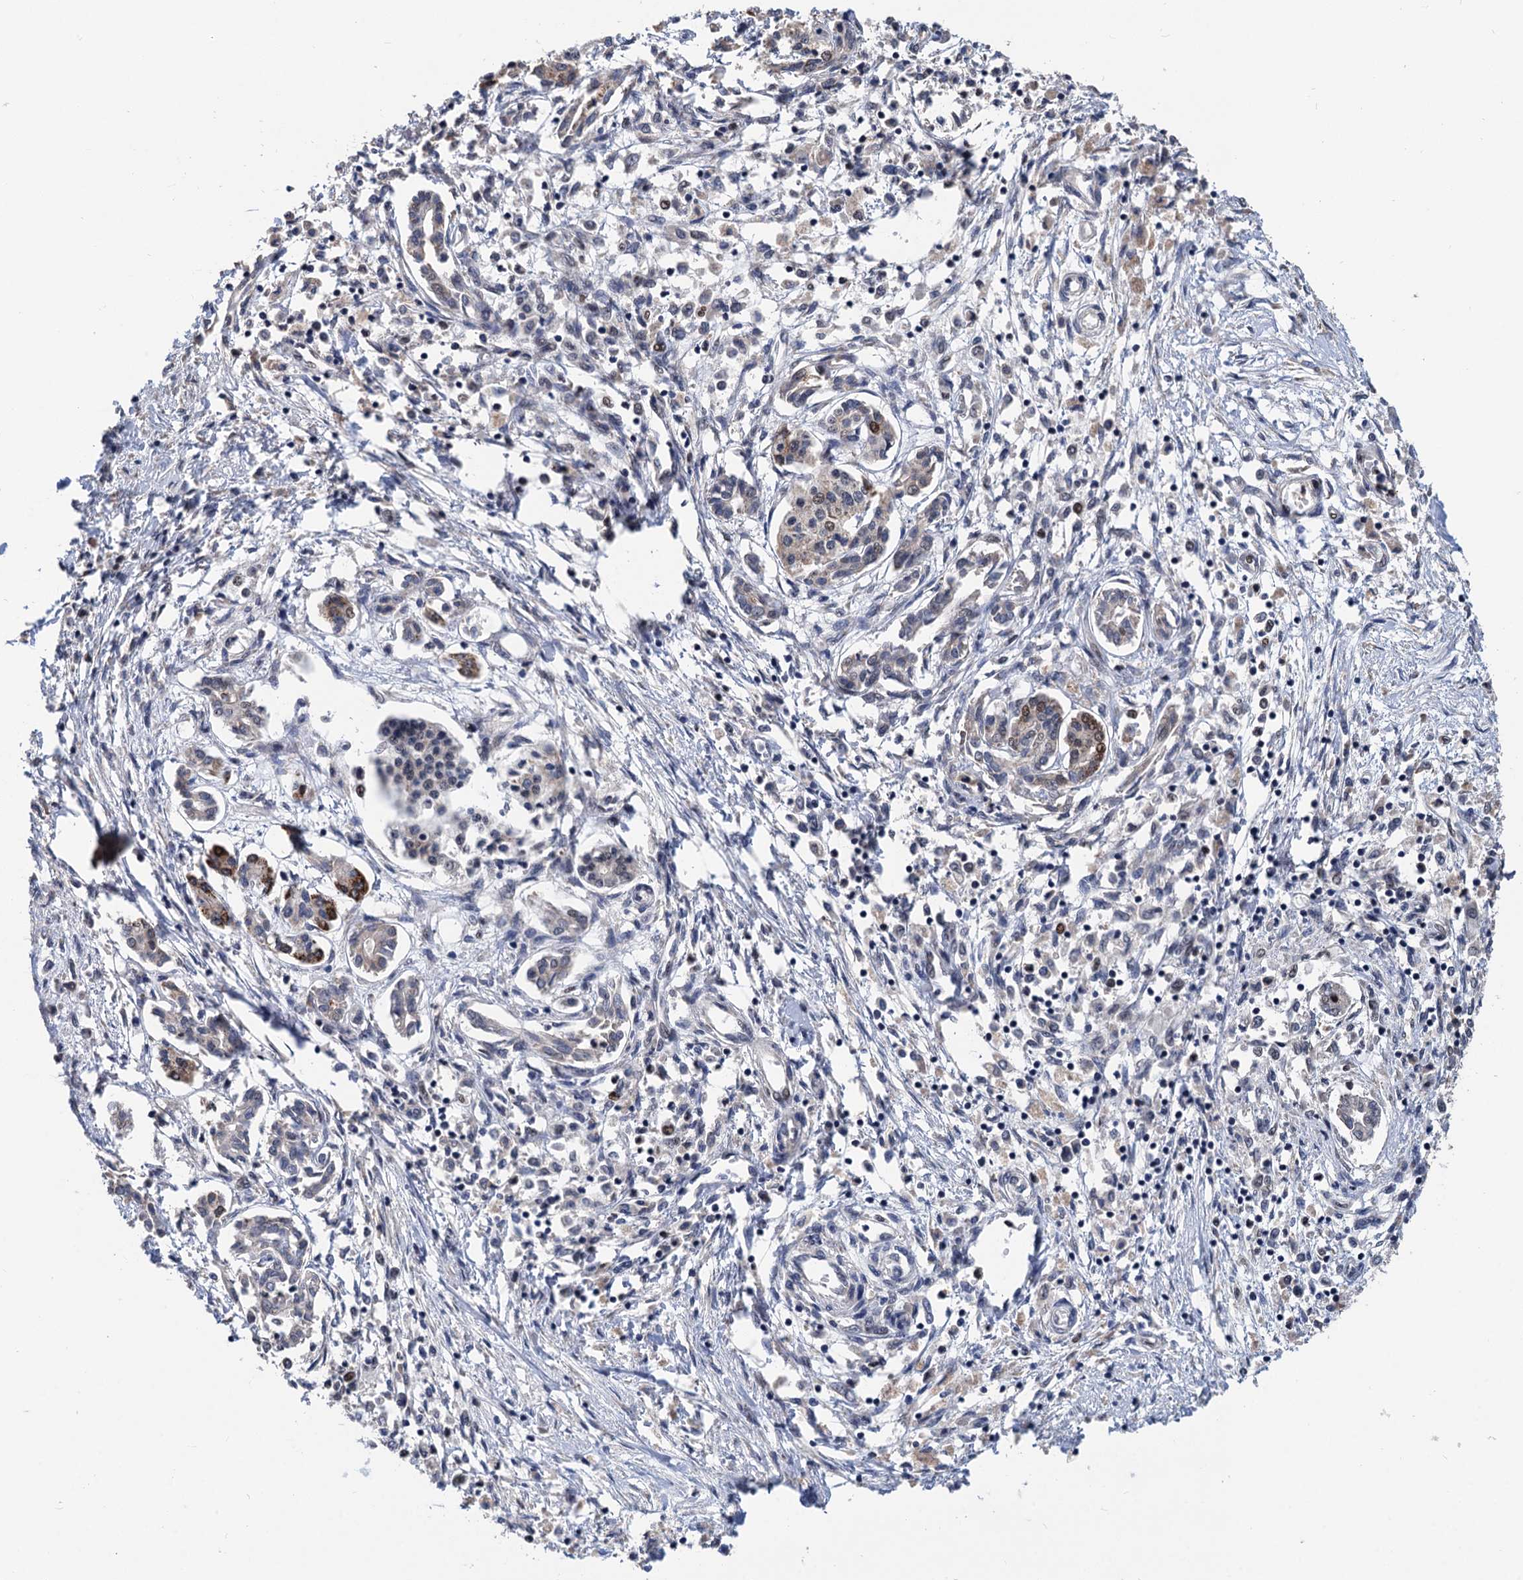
{"staining": {"intensity": "moderate", "quantity": "25%-75%", "location": "cytoplasmic/membranous"}, "tissue": "pancreatic cancer", "cell_type": "Tumor cells", "image_type": "cancer", "snomed": [{"axis": "morphology", "description": "Adenocarcinoma, NOS"}, {"axis": "topography", "description": "Pancreas"}], "caption": "The micrograph exhibits immunohistochemical staining of adenocarcinoma (pancreatic). There is moderate cytoplasmic/membranous expression is appreciated in about 25%-75% of tumor cells.", "gene": "TSEN34", "patient": {"sex": "female", "age": 50}}